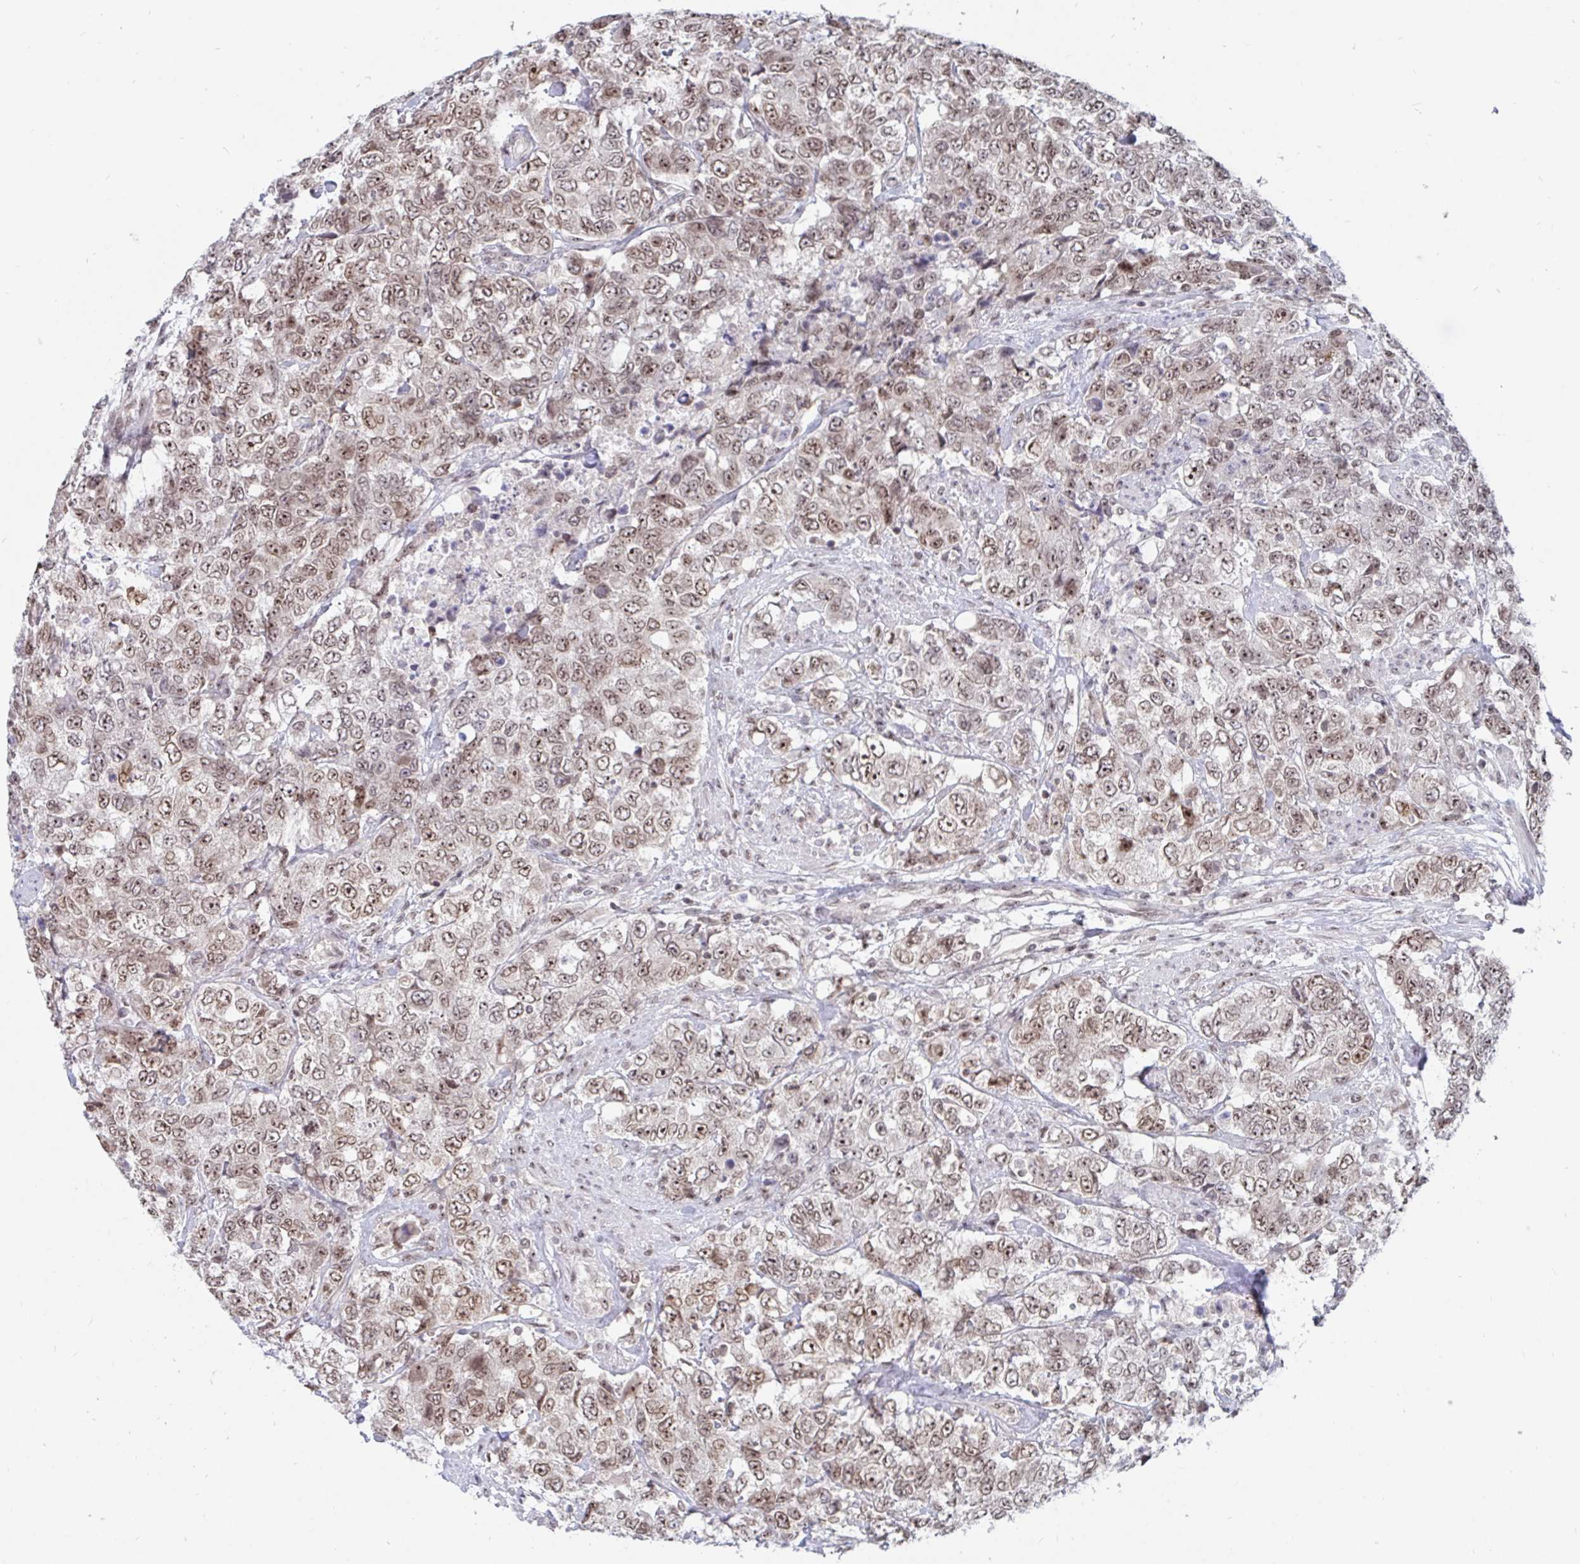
{"staining": {"intensity": "moderate", "quantity": ">75%", "location": "nuclear"}, "tissue": "urothelial cancer", "cell_type": "Tumor cells", "image_type": "cancer", "snomed": [{"axis": "morphology", "description": "Urothelial carcinoma, High grade"}, {"axis": "topography", "description": "Urinary bladder"}], "caption": "This is a photomicrograph of immunohistochemistry (IHC) staining of urothelial cancer, which shows moderate positivity in the nuclear of tumor cells.", "gene": "TRIP12", "patient": {"sex": "female", "age": 78}}